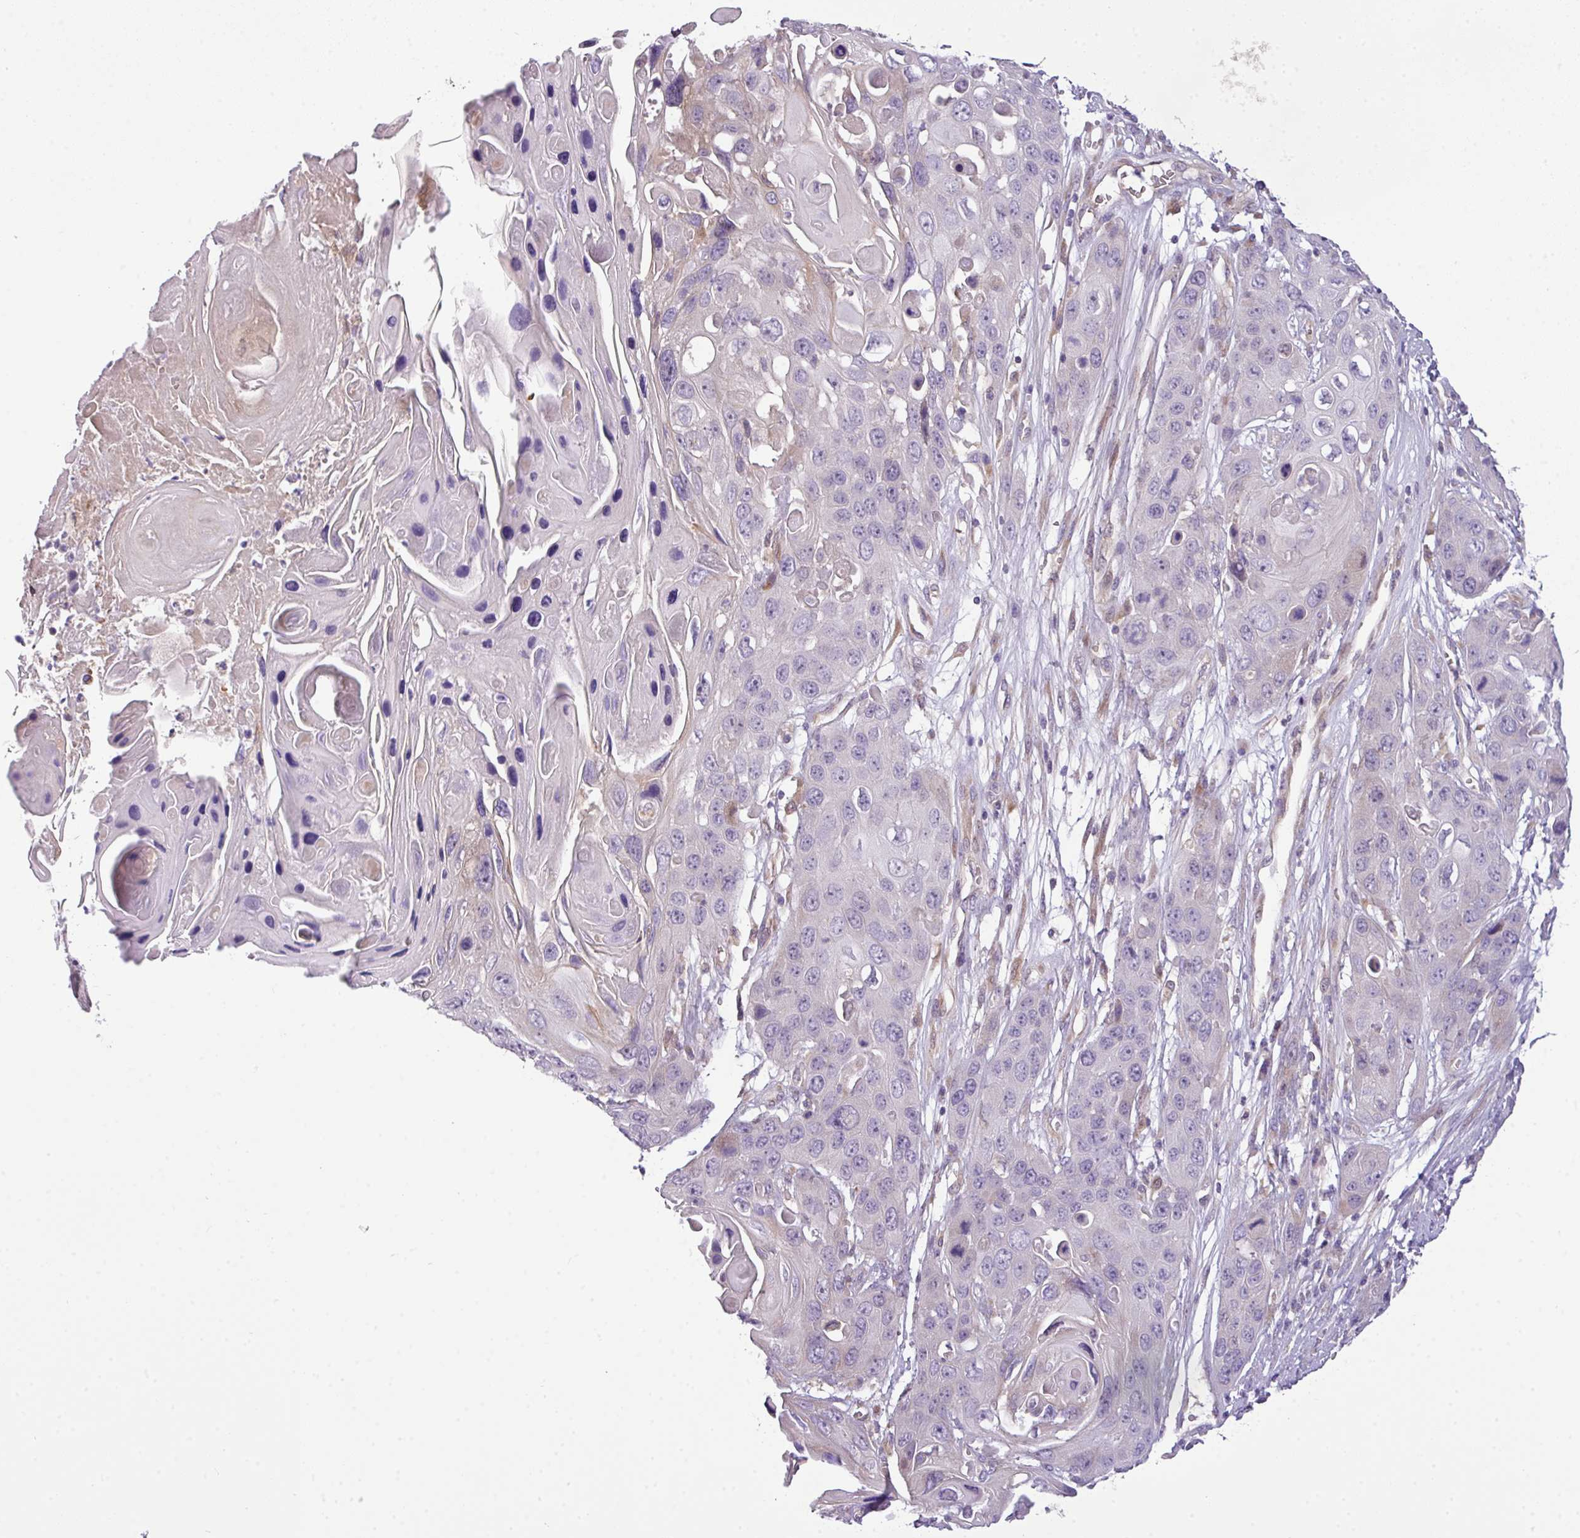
{"staining": {"intensity": "negative", "quantity": "none", "location": "none"}, "tissue": "skin cancer", "cell_type": "Tumor cells", "image_type": "cancer", "snomed": [{"axis": "morphology", "description": "Squamous cell carcinoma, NOS"}, {"axis": "topography", "description": "Skin"}], "caption": "Human skin cancer (squamous cell carcinoma) stained for a protein using IHC displays no staining in tumor cells.", "gene": "PIK3R5", "patient": {"sex": "male", "age": 55}}